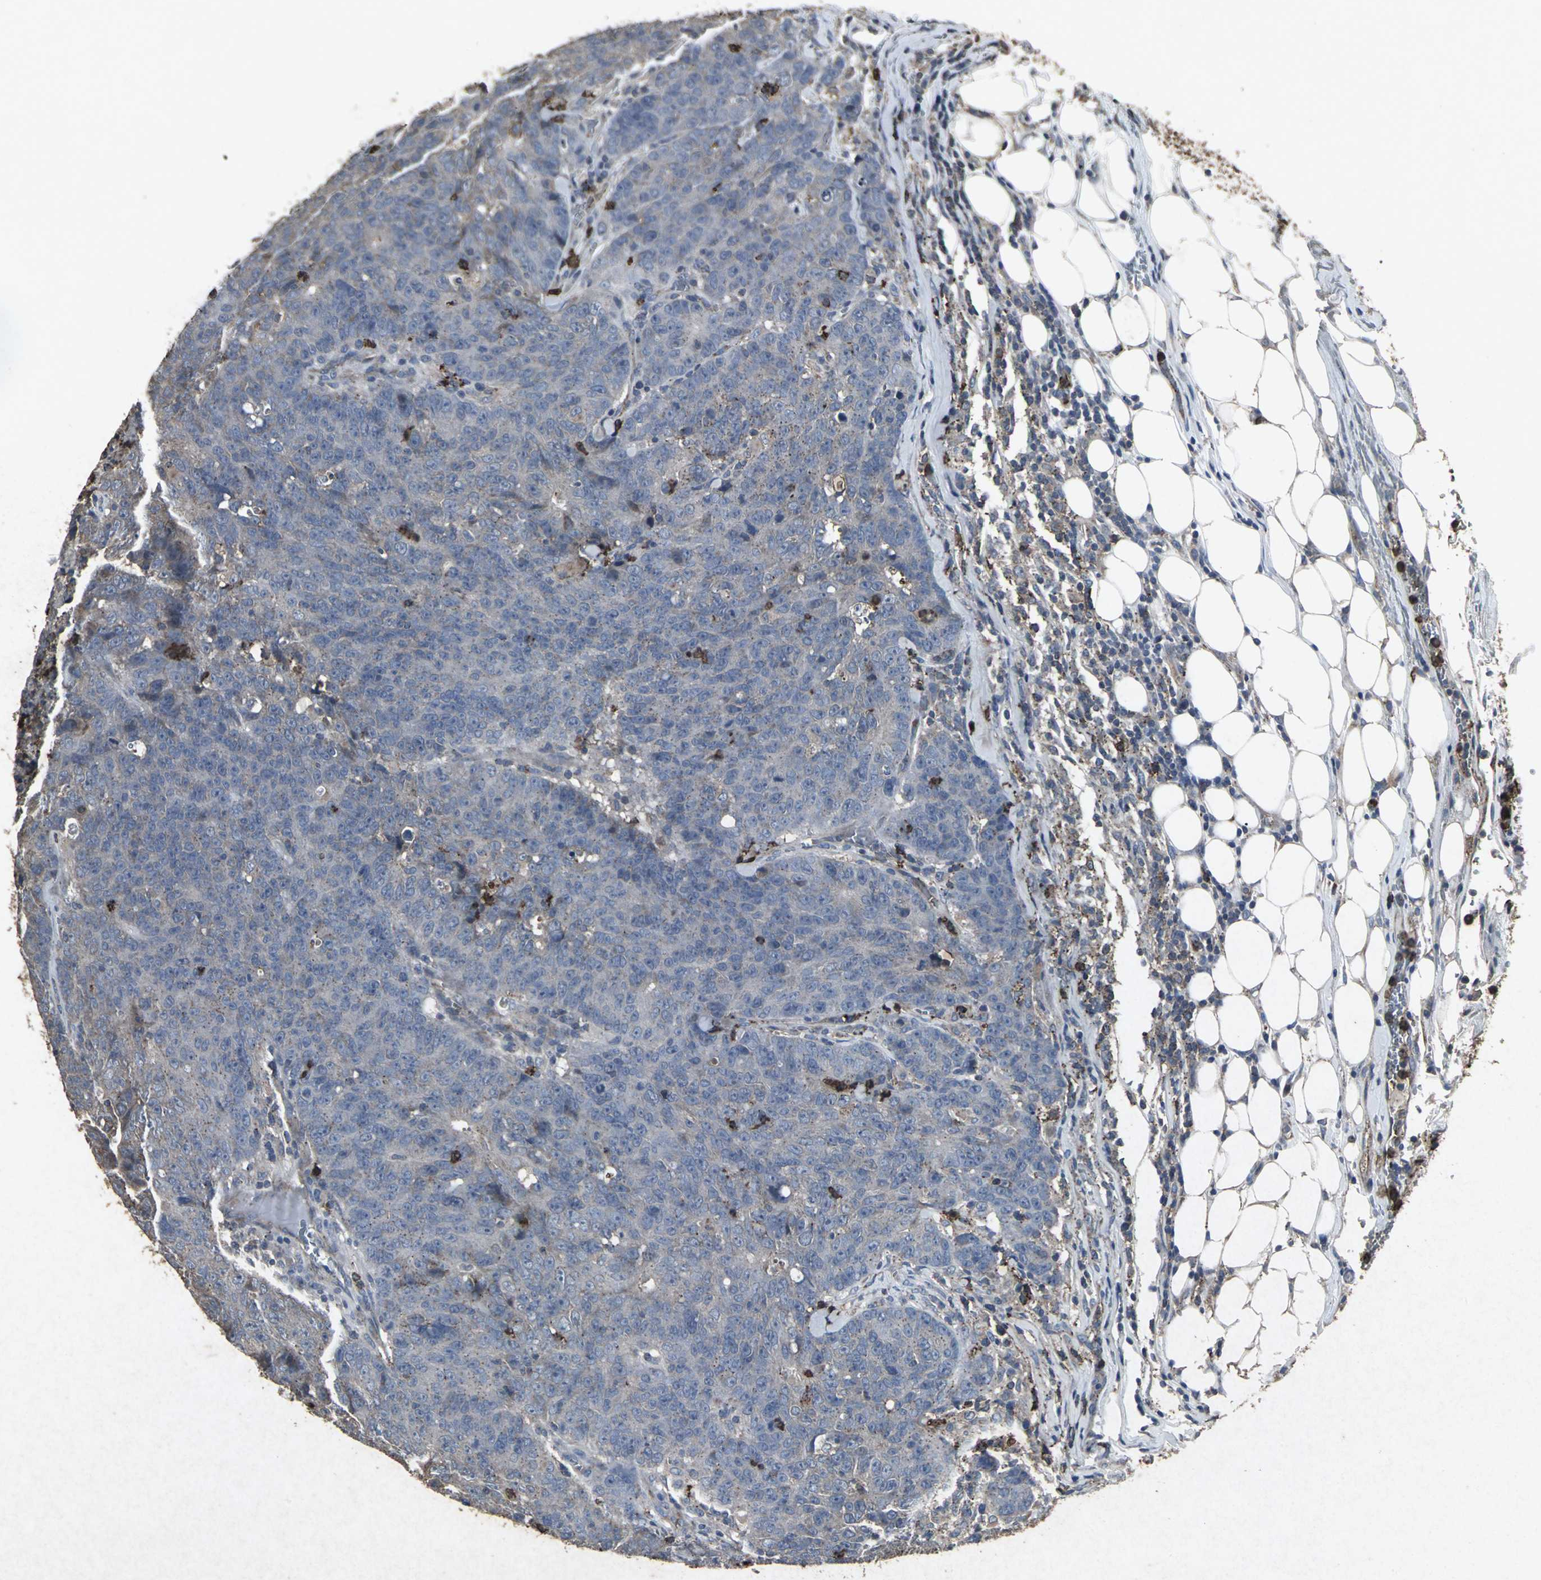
{"staining": {"intensity": "weak", "quantity": "25%-75%", "location": "cytoplasmic/membranous"}, "tissue": "colorectal cancer", "cell_type": "Tumor cells", "image_type": "cancer", "snomed": [{"axis": "morphology", "description": "Adenocarcinoma, NOS"}, {"axis": "topography", "description": "Colon"}], "caption": "Immunohistochemistry (DAB) staining of colorectal cancer (adenocarcinoma) reveals weak cytoplasmic/membranous protein staining in approximately 25%-75% of tumor cells. Nuclei are stained in blue.", "gene": "CCR9", "patient": {"sex": "female", "age": 53}}